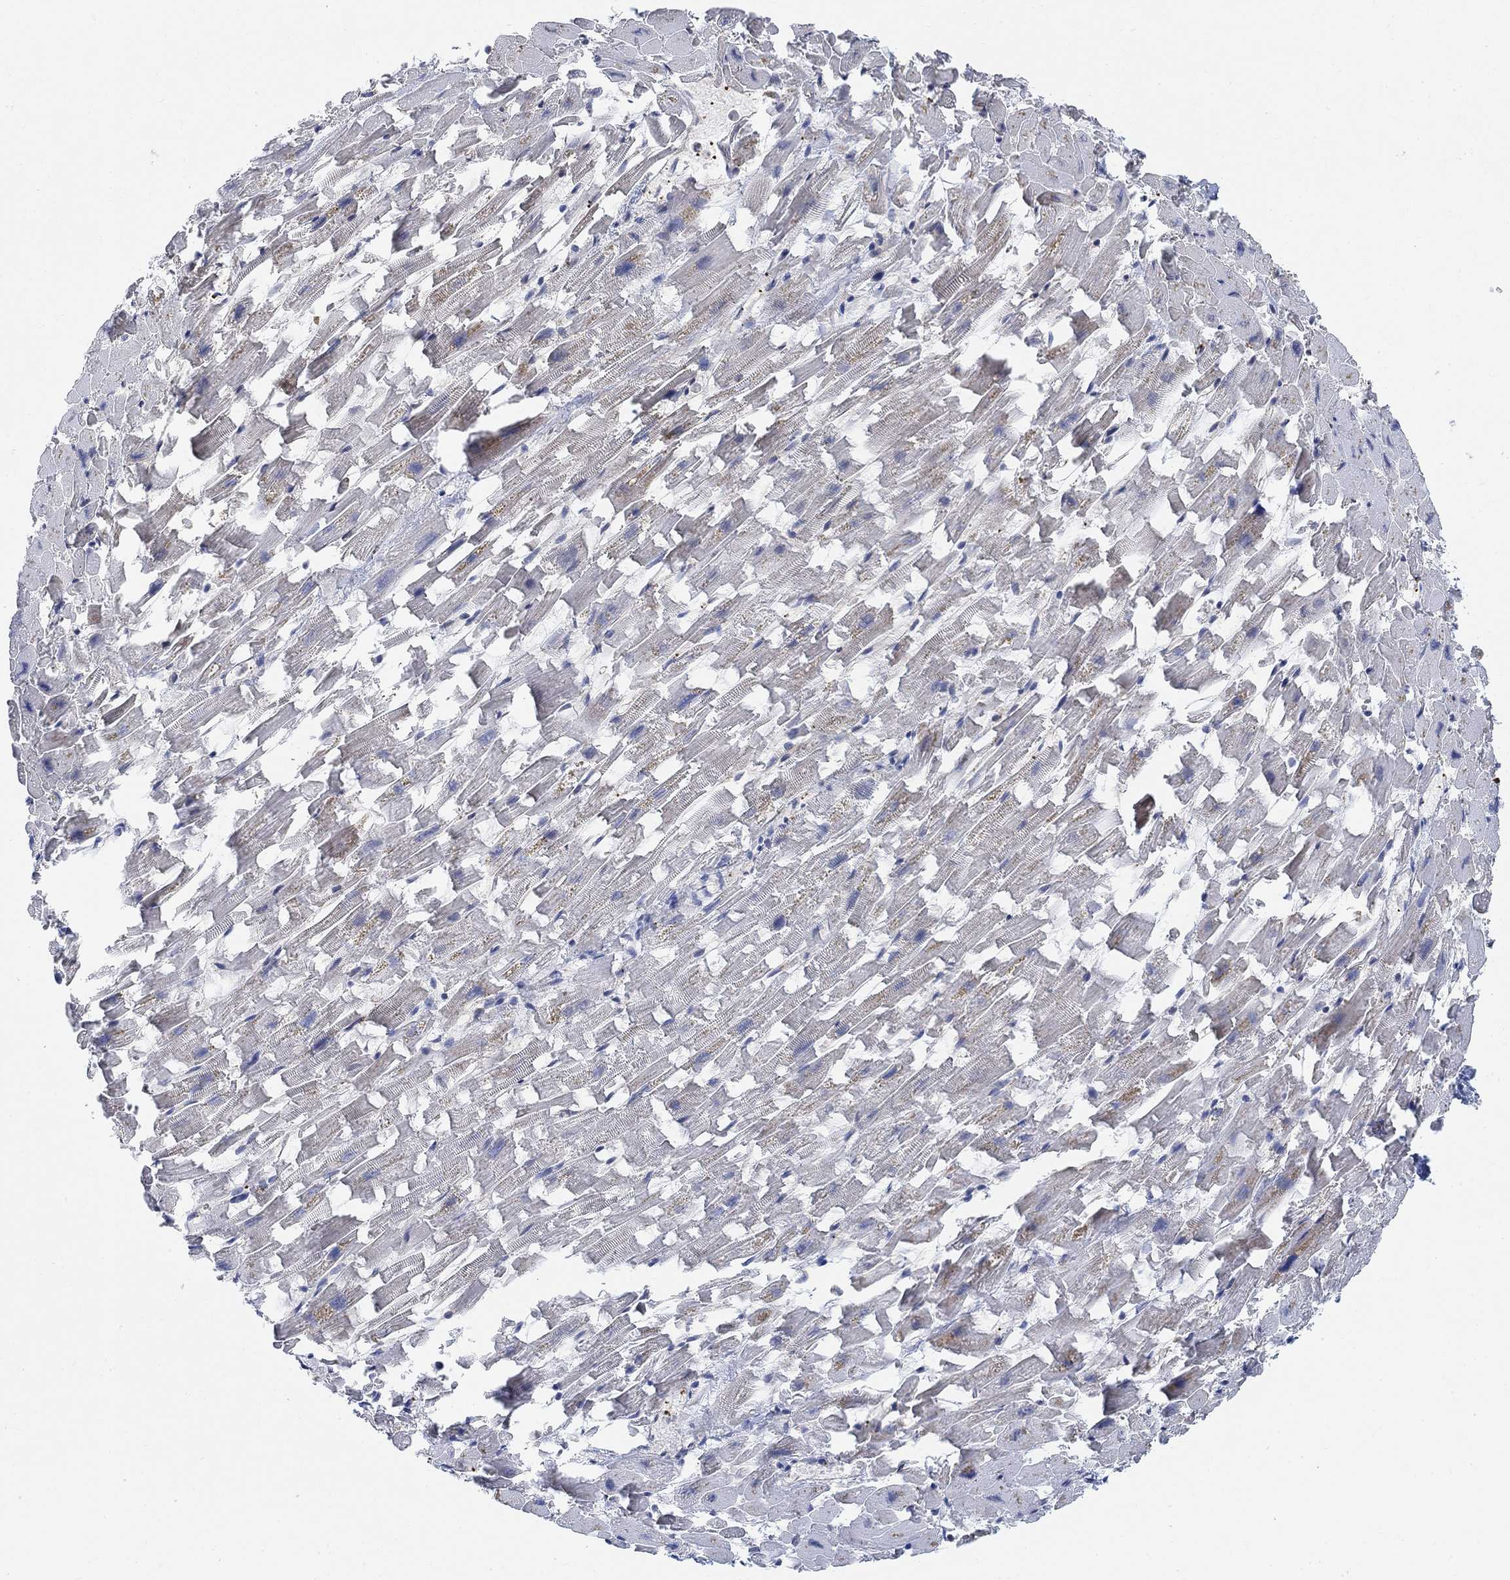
{"staining": {"intensity": "negative", "quantity": "none", "location": "none"}, "tissue": "heart muscle", "cell_type": "Cardiomyocytes", "image_type": "normal", "snomed": [{"axis": "morphology", "description": "Normal tissue, NOS"}, {"axis": "topography", "description": "Heart"}], "caption": "This is an IHC micrograph of normal human heart muscle. There is no expression in cardiomyocytes.", "gene": "PWWP2B", "patient": {"sex": "female", "age": 64}}